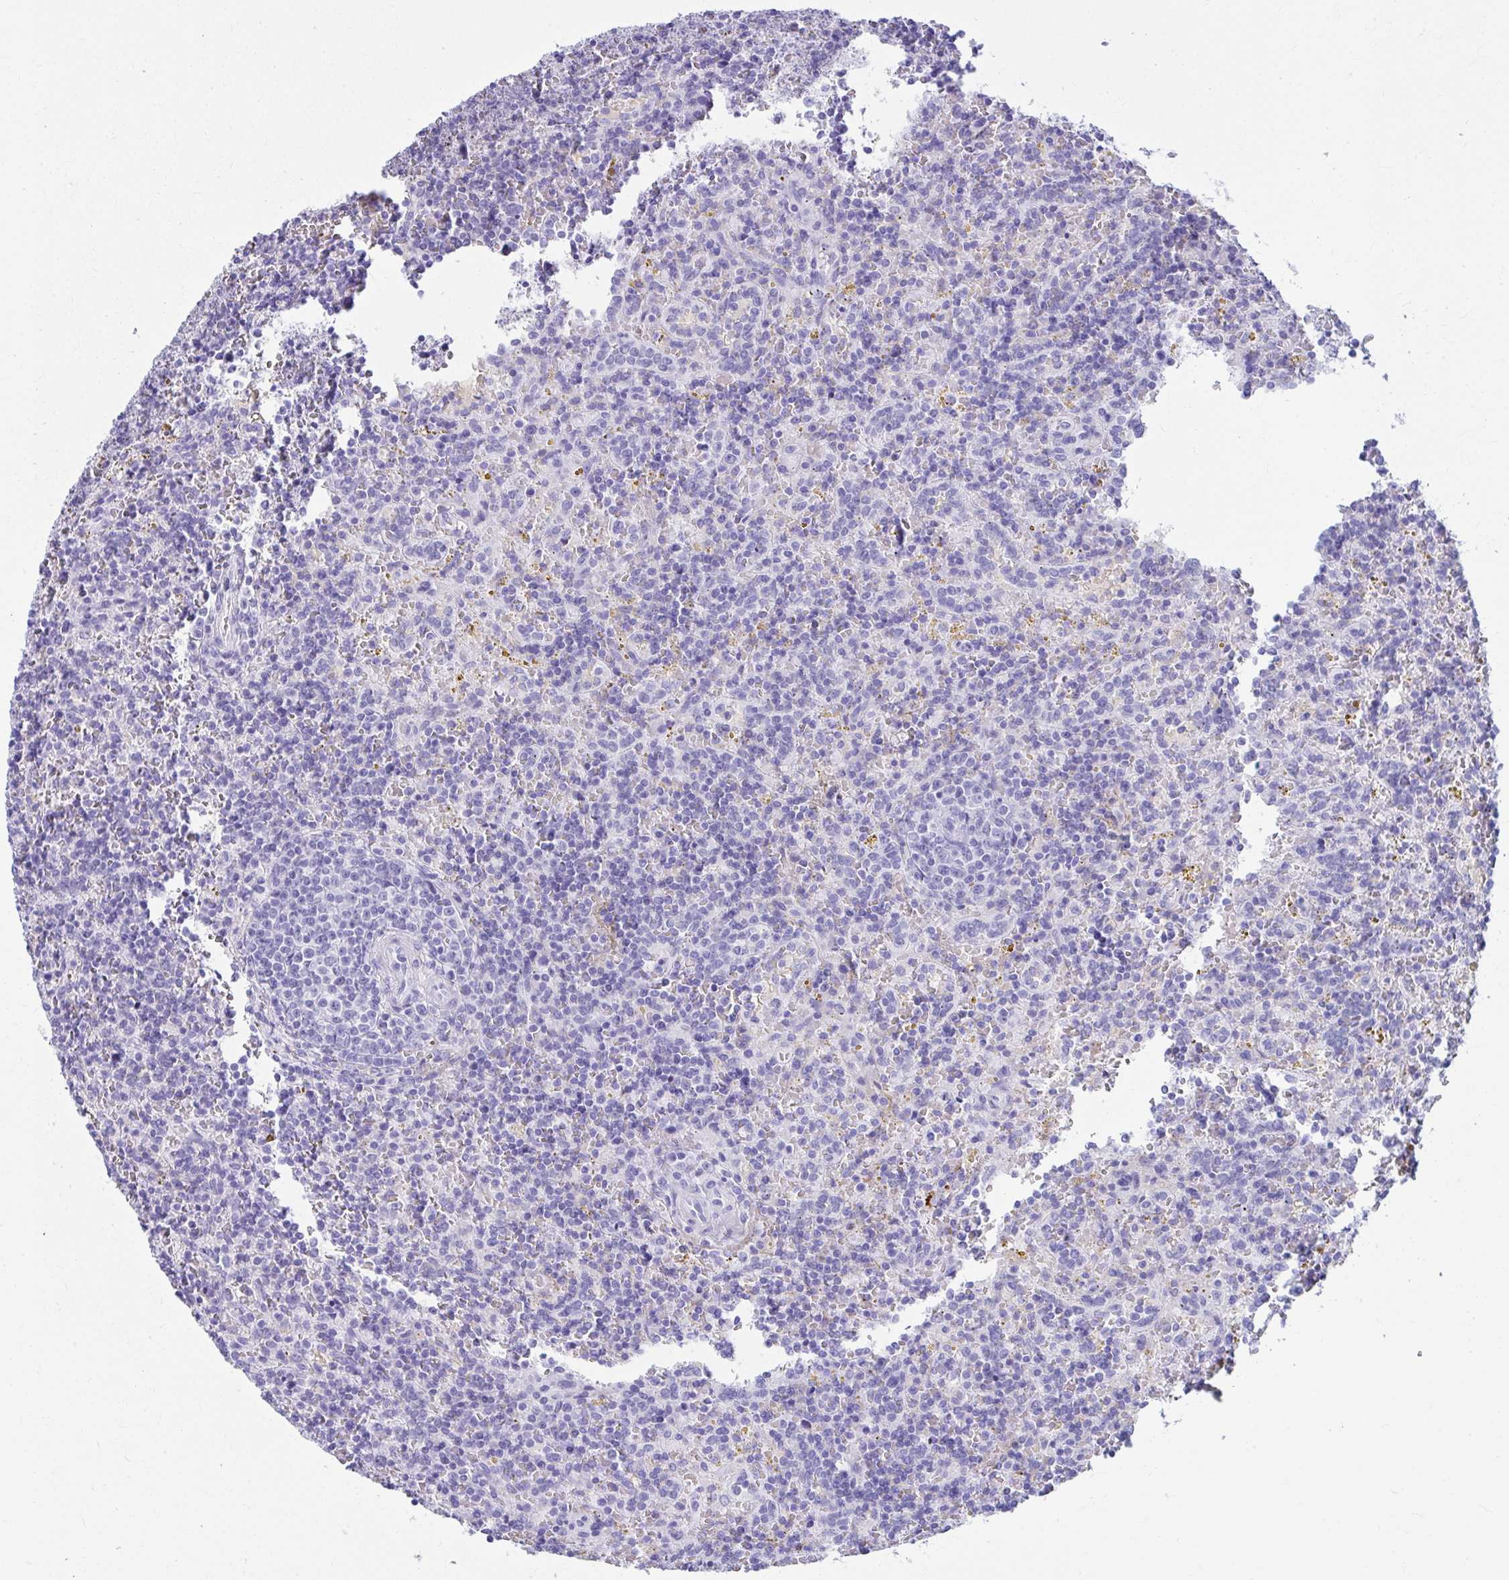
{"staining": {"intensity": "negative", "quantity": "none", "location": "none"}, "tissue": "lymphoma", "cell_type": "Tumor cells", "image_type": "cancer", "snomed": [{"axis": "morphology", "description": "Malignant lymphoma, non-Hodgkin's type, Low grade"}, {"axis": "topography", "description": "Spleen"}], "caption": "DAB immunohistochemical staining of low-grade malignant lymphoma, non-Hodgkin's type displays no significant staining in tumor cells.", "gene": "ATP4B", "patient": {"sex": "male", "age": 67}}